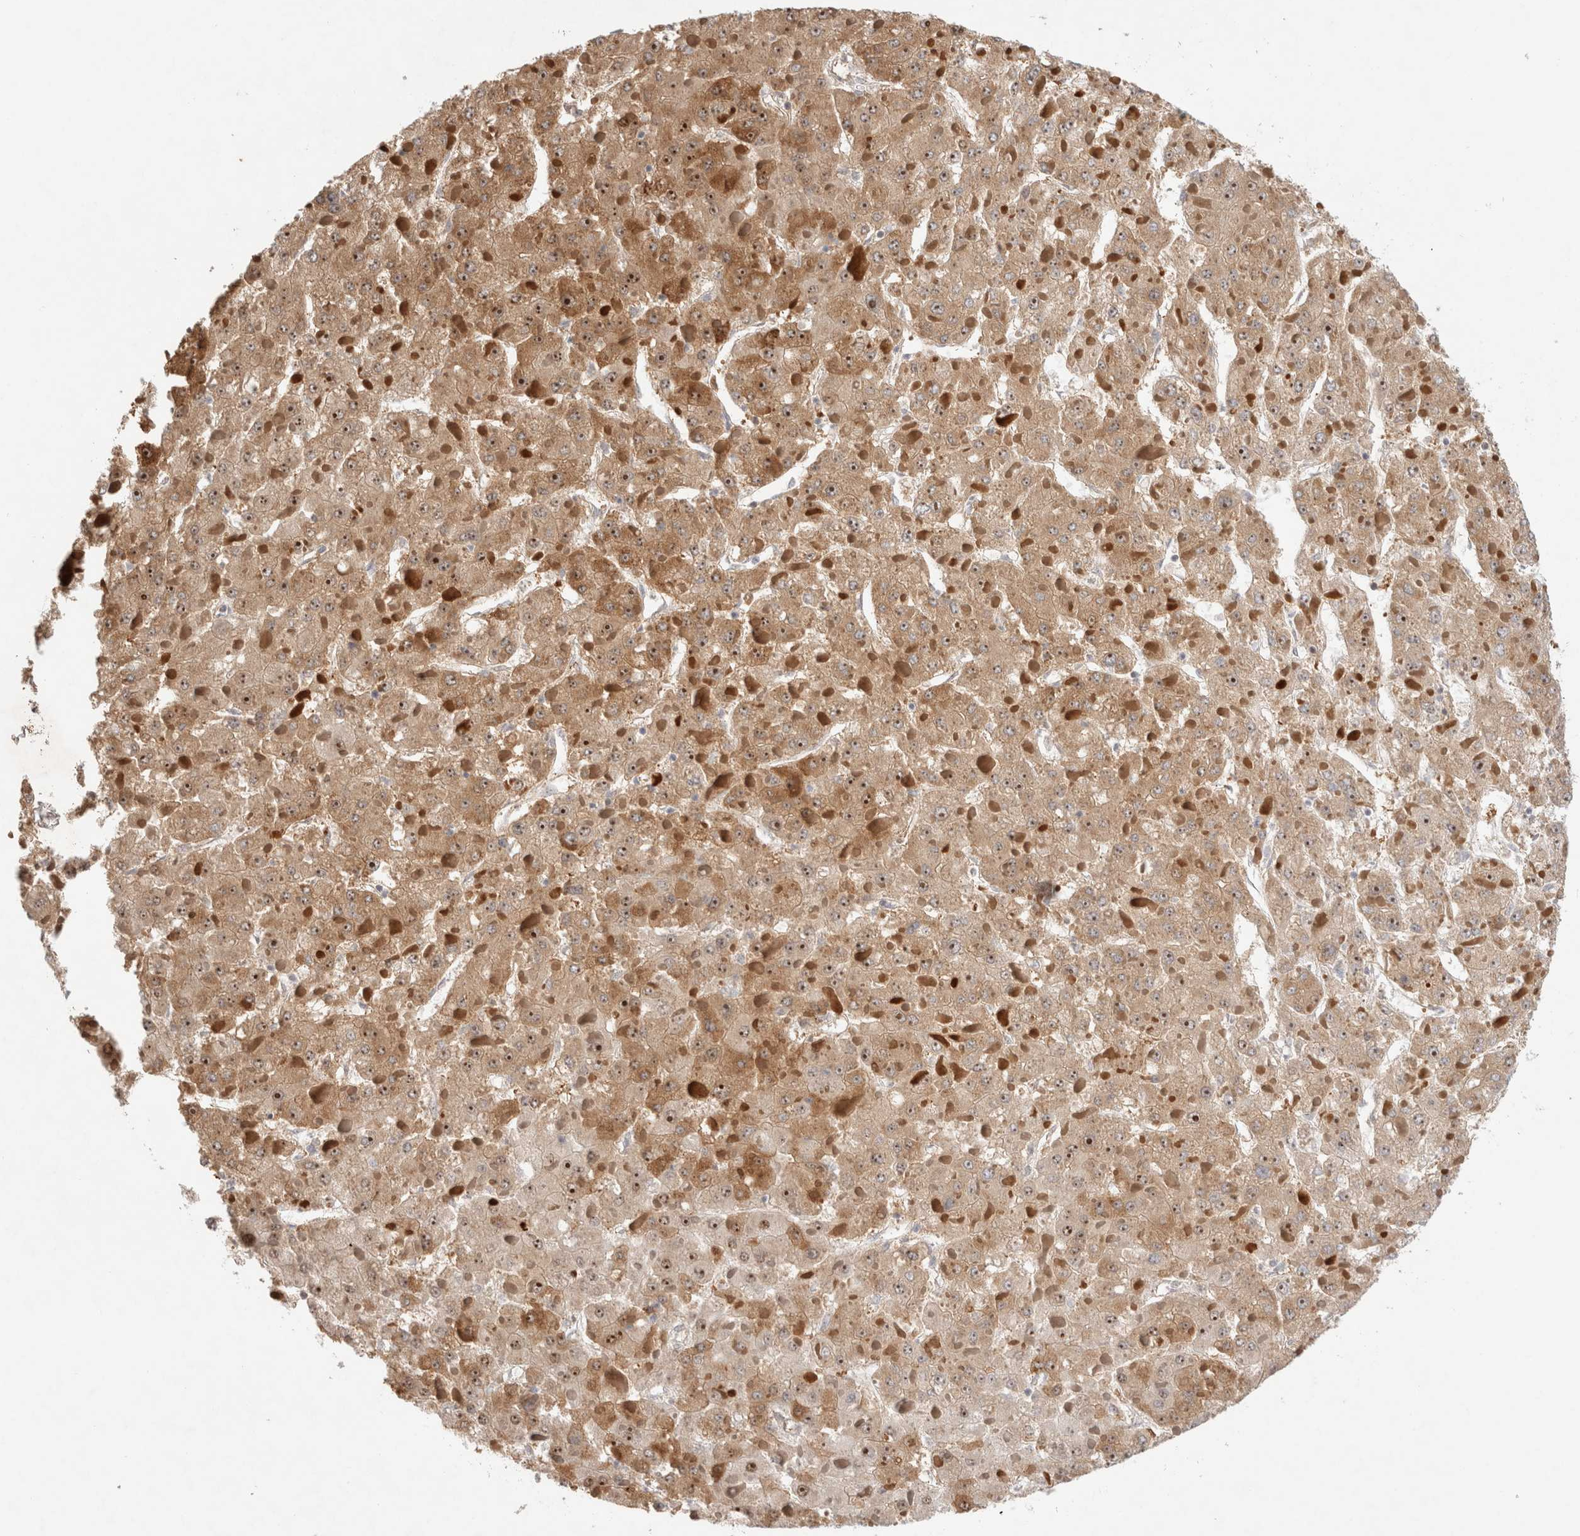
{"staining": {"intensity": "strong", "quantity": ">75%", "location": "cytoplasmic/membranous,nuclear"}, "tissue": "liver cancer", "cell_type": "Tumor cells", "image_type": "cancer", "snomed": [{"axis": "morphology", "description": "Carcinoma, Hepatocellular, NOS"}, {"axis": "topography", "description": "Liver"}], "caption": "DAB immunohistochemical staining of human liver cancer (hepatocellular carcinoma) displays strong cytoplasmic/membranous and nuclear protein positivity in about >75% of tumor cells.", "gene": "TCF4", "patient": {"sex": "female", "age": 73}}